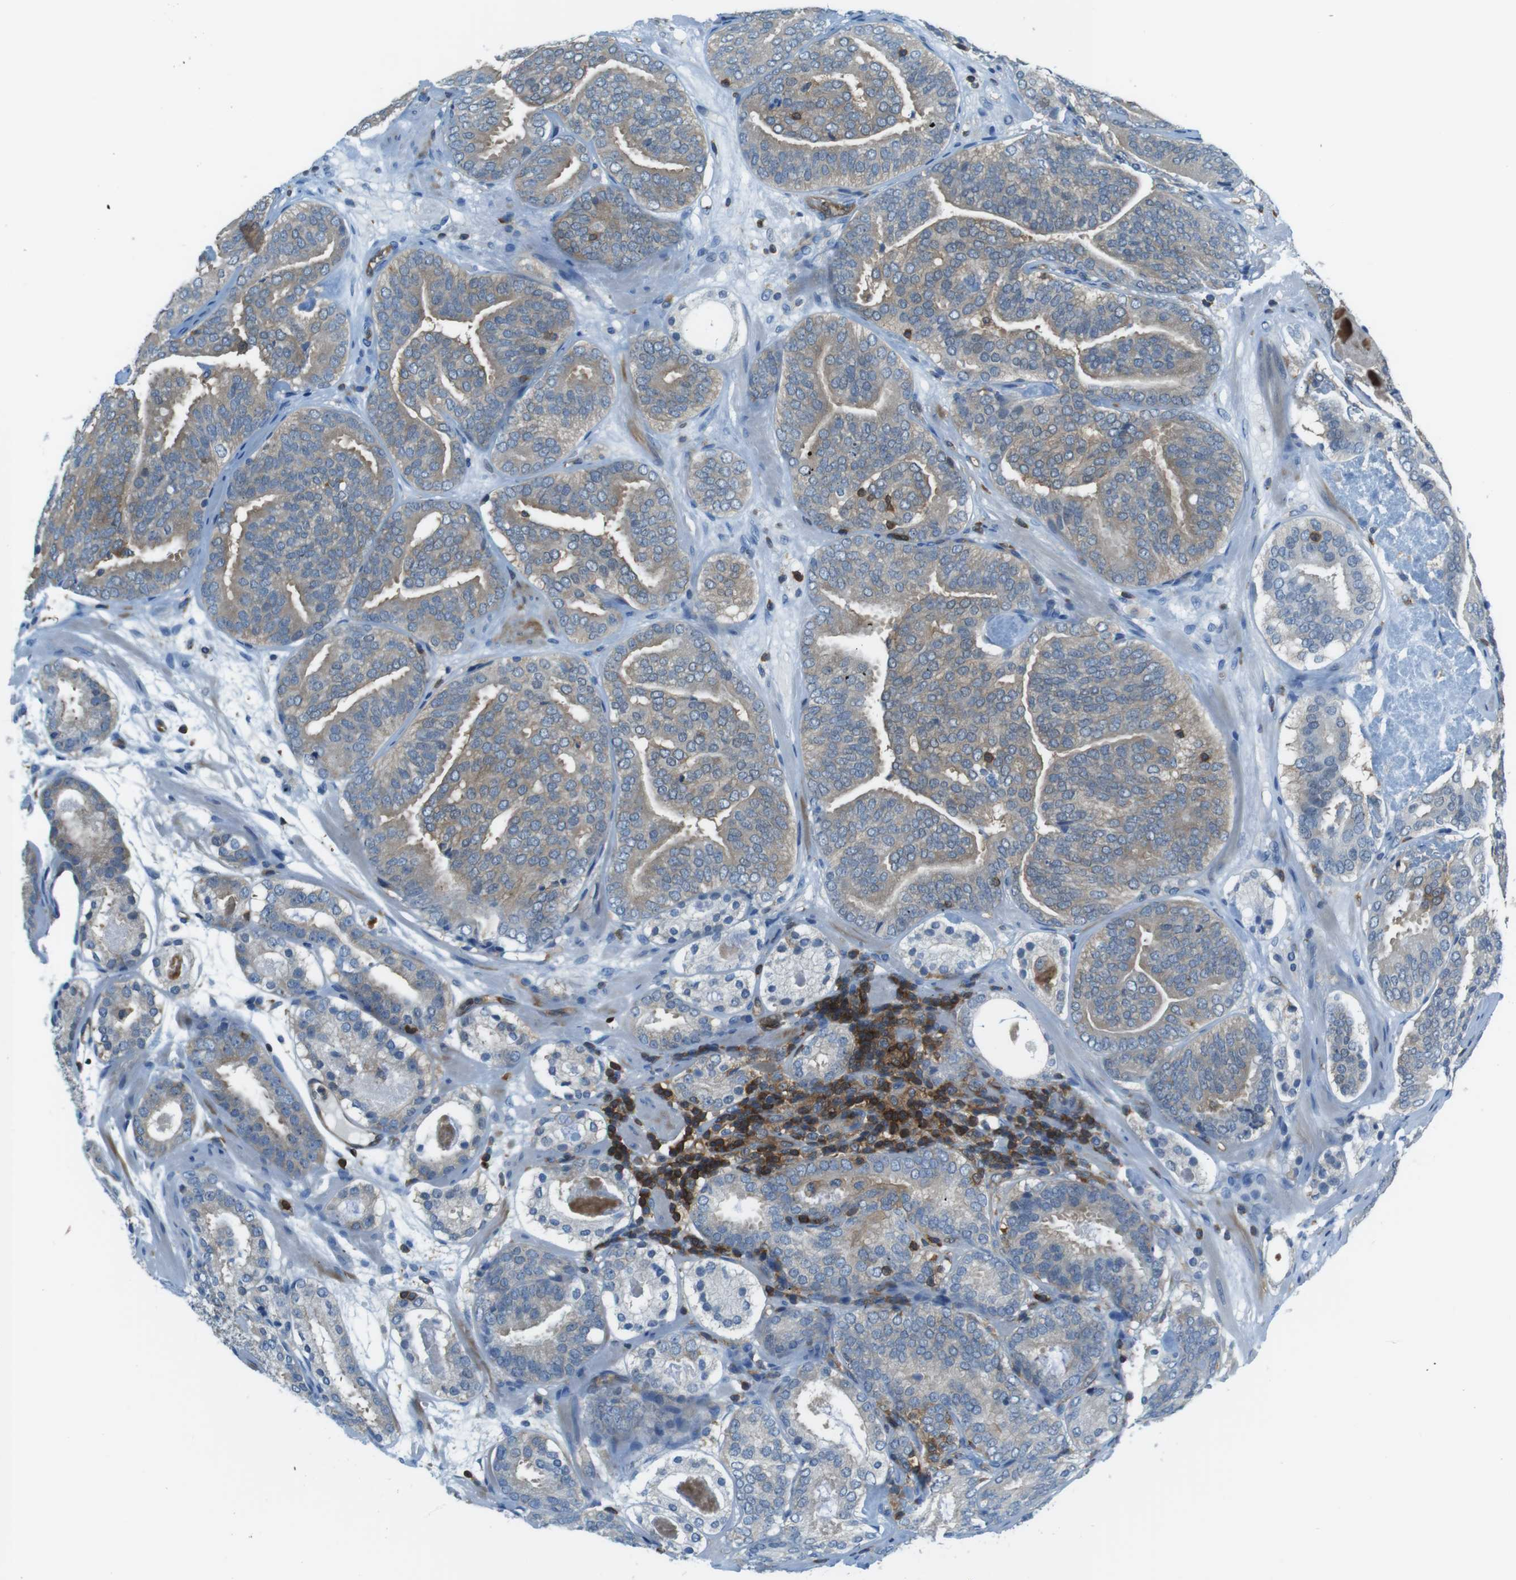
{"staining": {"intensity": "weak", "quantity": ">75%", "location": "cytoplasmic/membranous"}, "tissue": "prostate cancer", "cell_type": "Tumor cells", "image_type": "cancer", "snomed": [{"axis": "morphology", "description": "Adenocarcinoma, Low grade"}, {"axis": "topography", "description": "Prostate"}], "caption": "Tumor cells reveal weak cytoplasmic/membranous staining in about >75% of cells in prostate cancer.", "gene": "TES", "patient": {"sex": "male", "age": 69}}